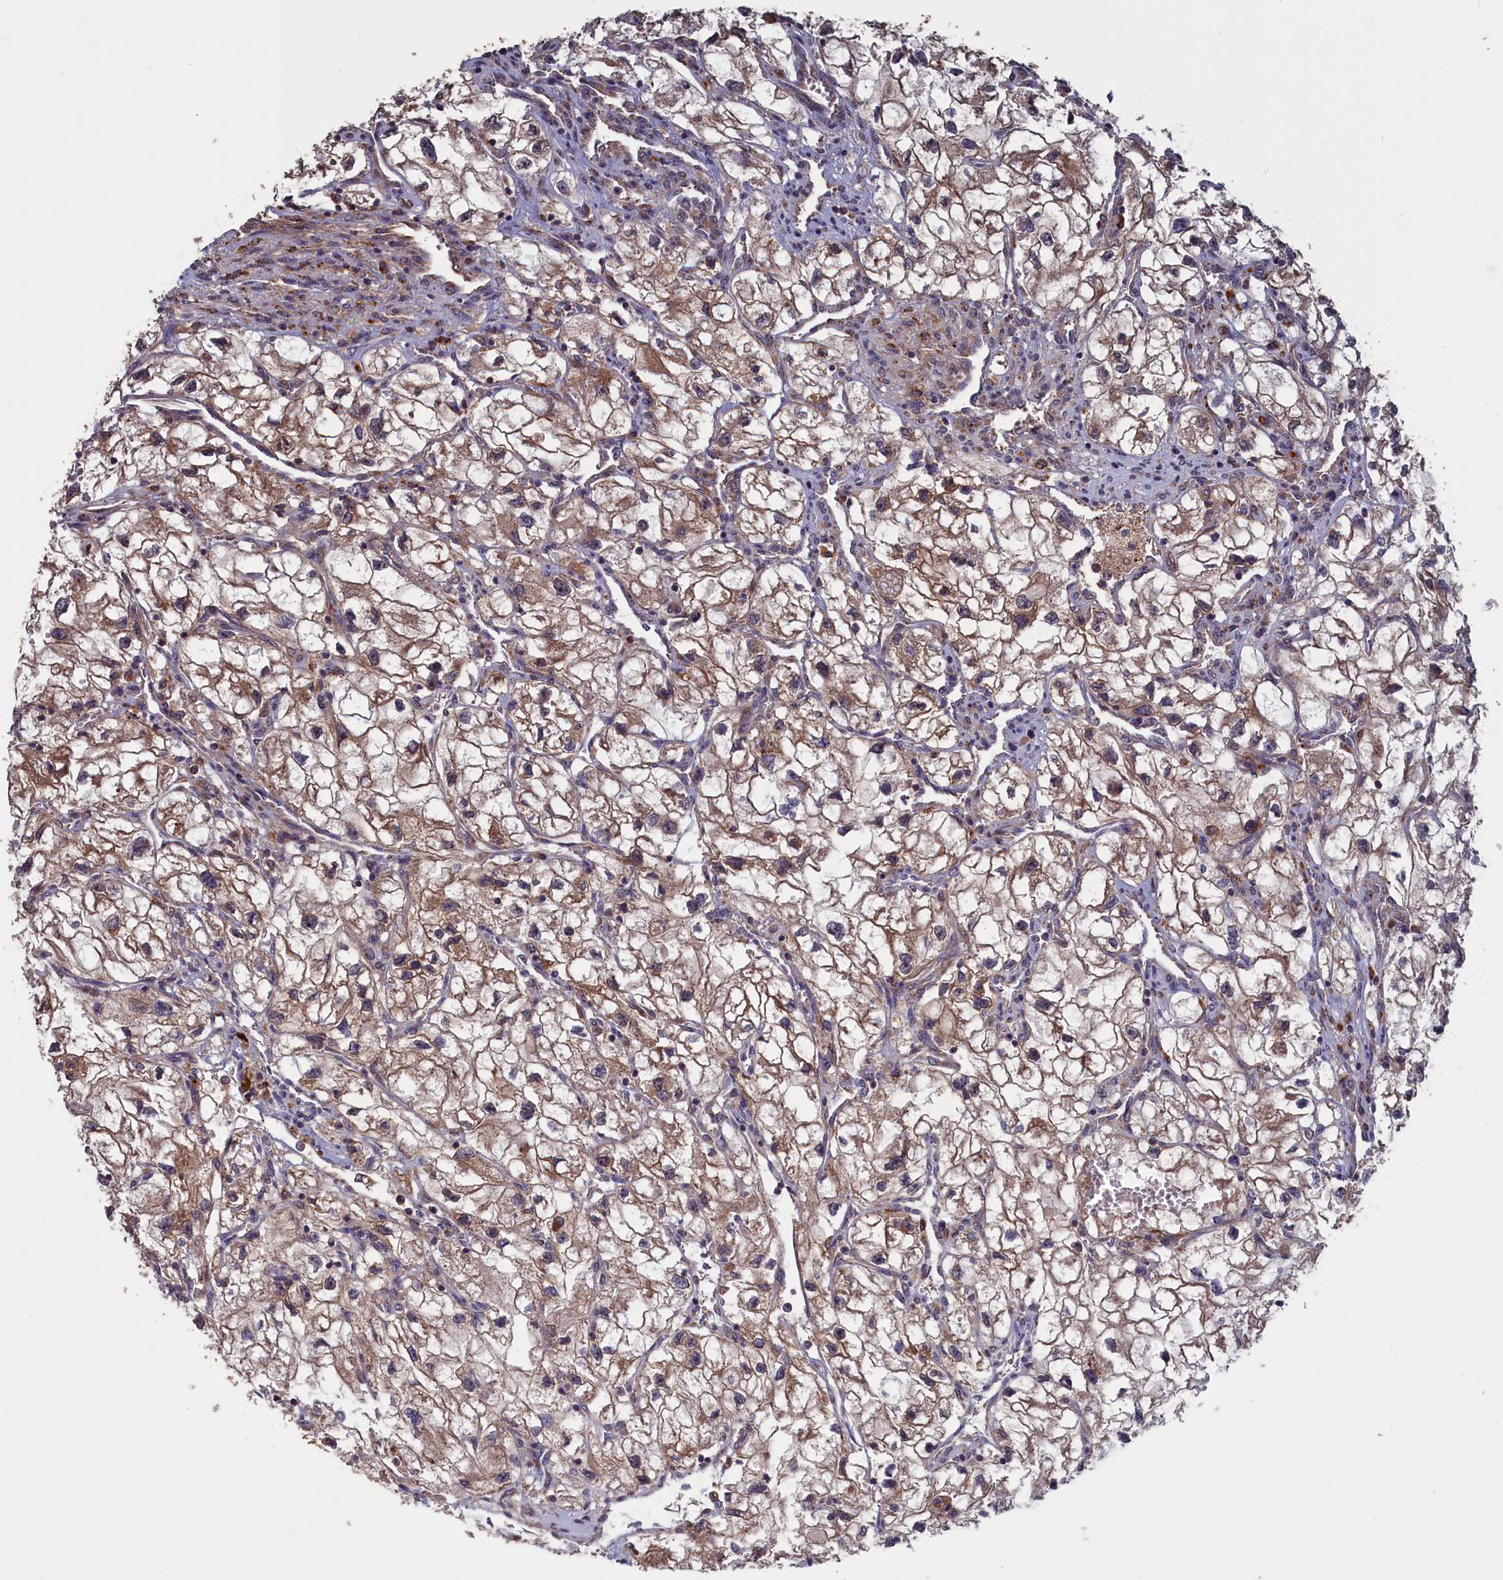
{"staining": {"intensity": "moderate", "quantity": "25%-75%", "location": "cytoplasmic/membranous"}, "tissue": "renal cancer", "cell_type": "Tumor cells", "image_type": "cancer", "snomed": [{"axis": "morphology", "description": "Adenocarcinoma, NOS"}, {"axis": "topography", "description": "Kidney"}], "caption": "Protein staining of renal cancer (adenocarcinoma) tissue demonstrates moderate cytoplasmic/membranous expression in about 25%-75% of tumor cells. The staining was performed using DAB to visualize the protein expression in brown, while the nuclei were stained in blue with hematoxylin (Magnification: 20x).", "gene": "CACTIN", "patient": {"sex": "female", "age": 70}}